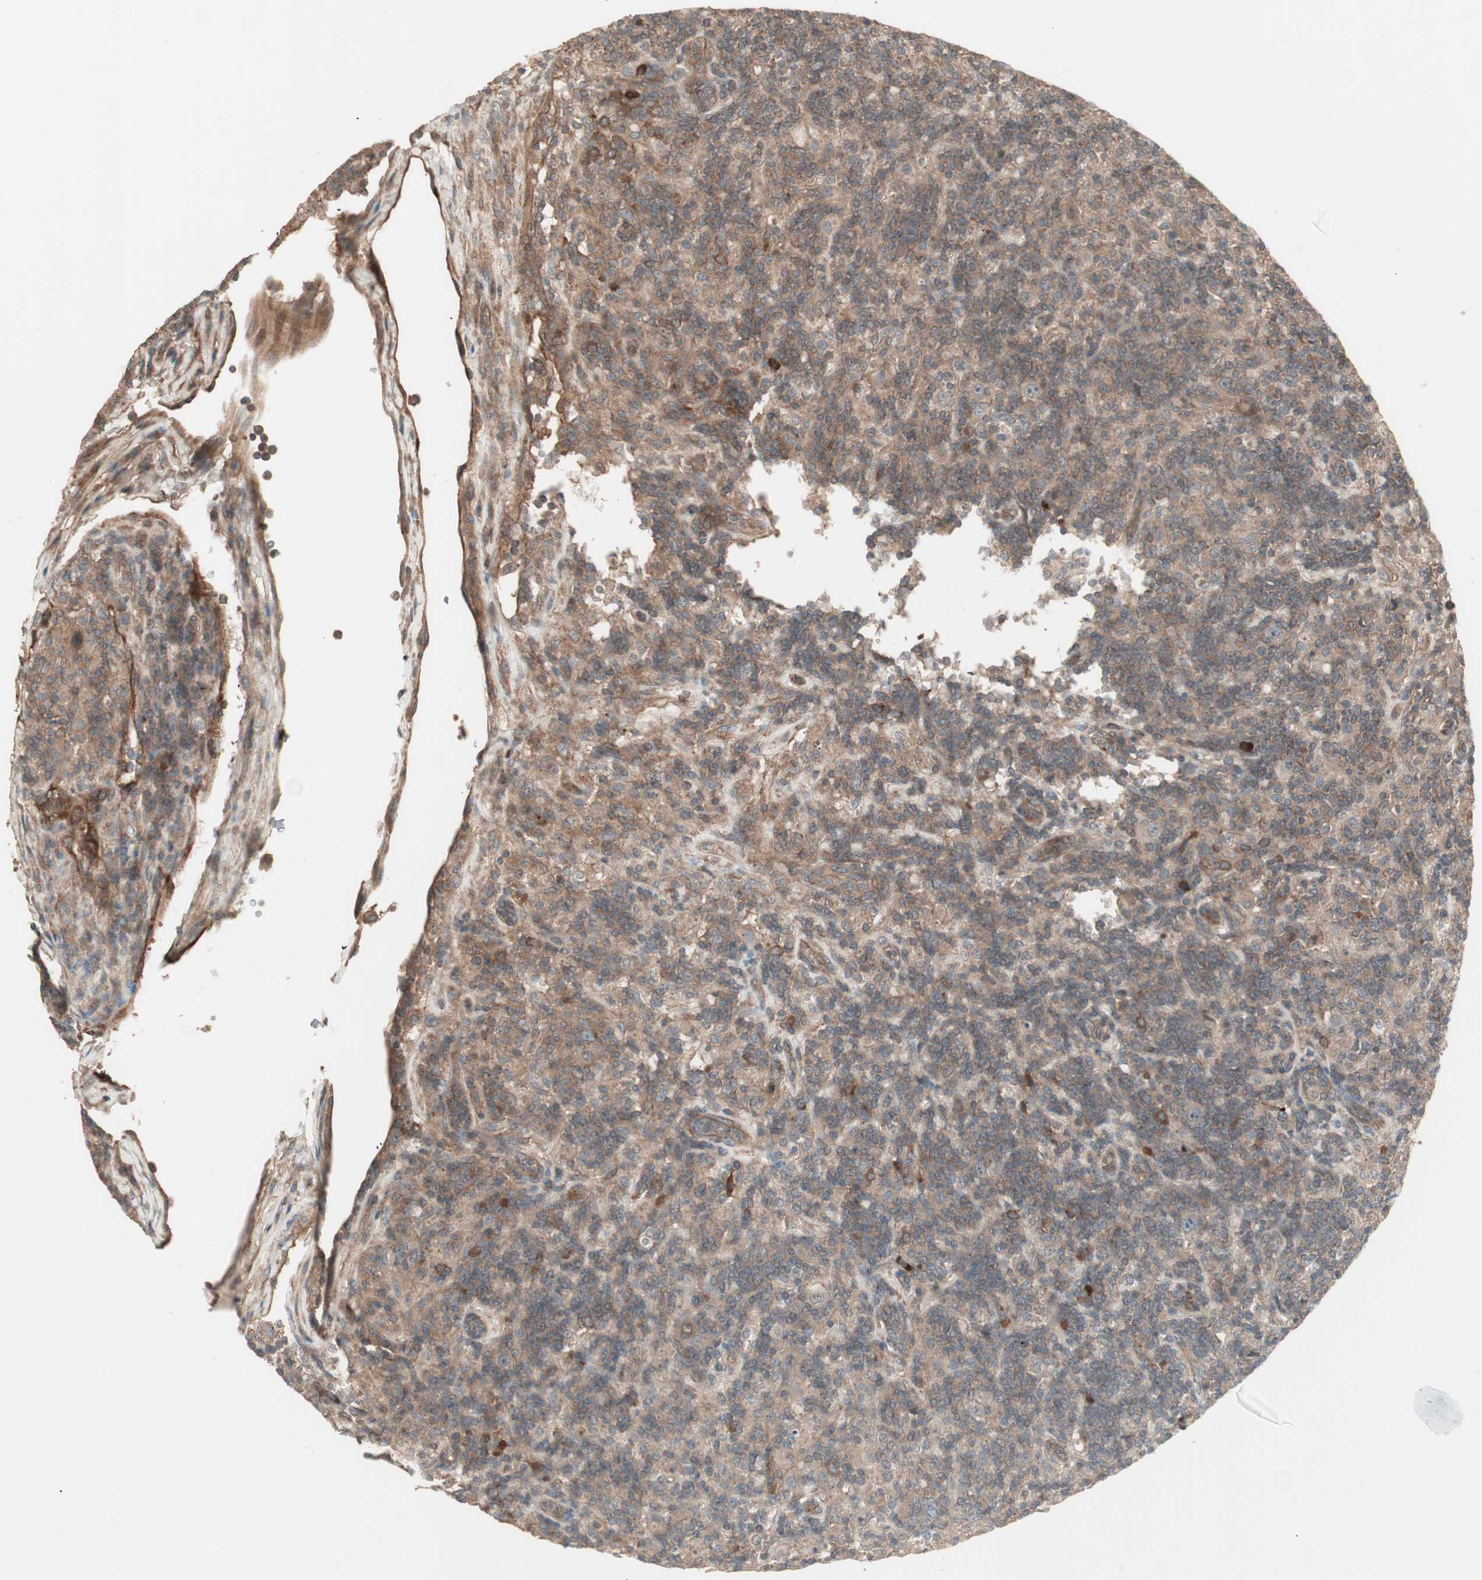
{"staining": {"intensity": "moderate", "quantity": ">75%", "location": "cytoplasmic/membranous"}, "tissue": "lymphoma", "cell_type": "Tumor cells", "image_type": "cancer", "snomed": [{"axis": "morphology", "description": "Hodgkin's disease, NOS"}, {"axis": "topography", "description": "Lymph node"}], "caption": "Immunohistochemical staining of human lymphoma shows medium levels of moderate cytoplasmic/membranous positivity in approximately >75% of tumor cells. Nuclei are stained in blue.", "gene": "TFPI", "patient": {"sex": "male", "age": 70}}